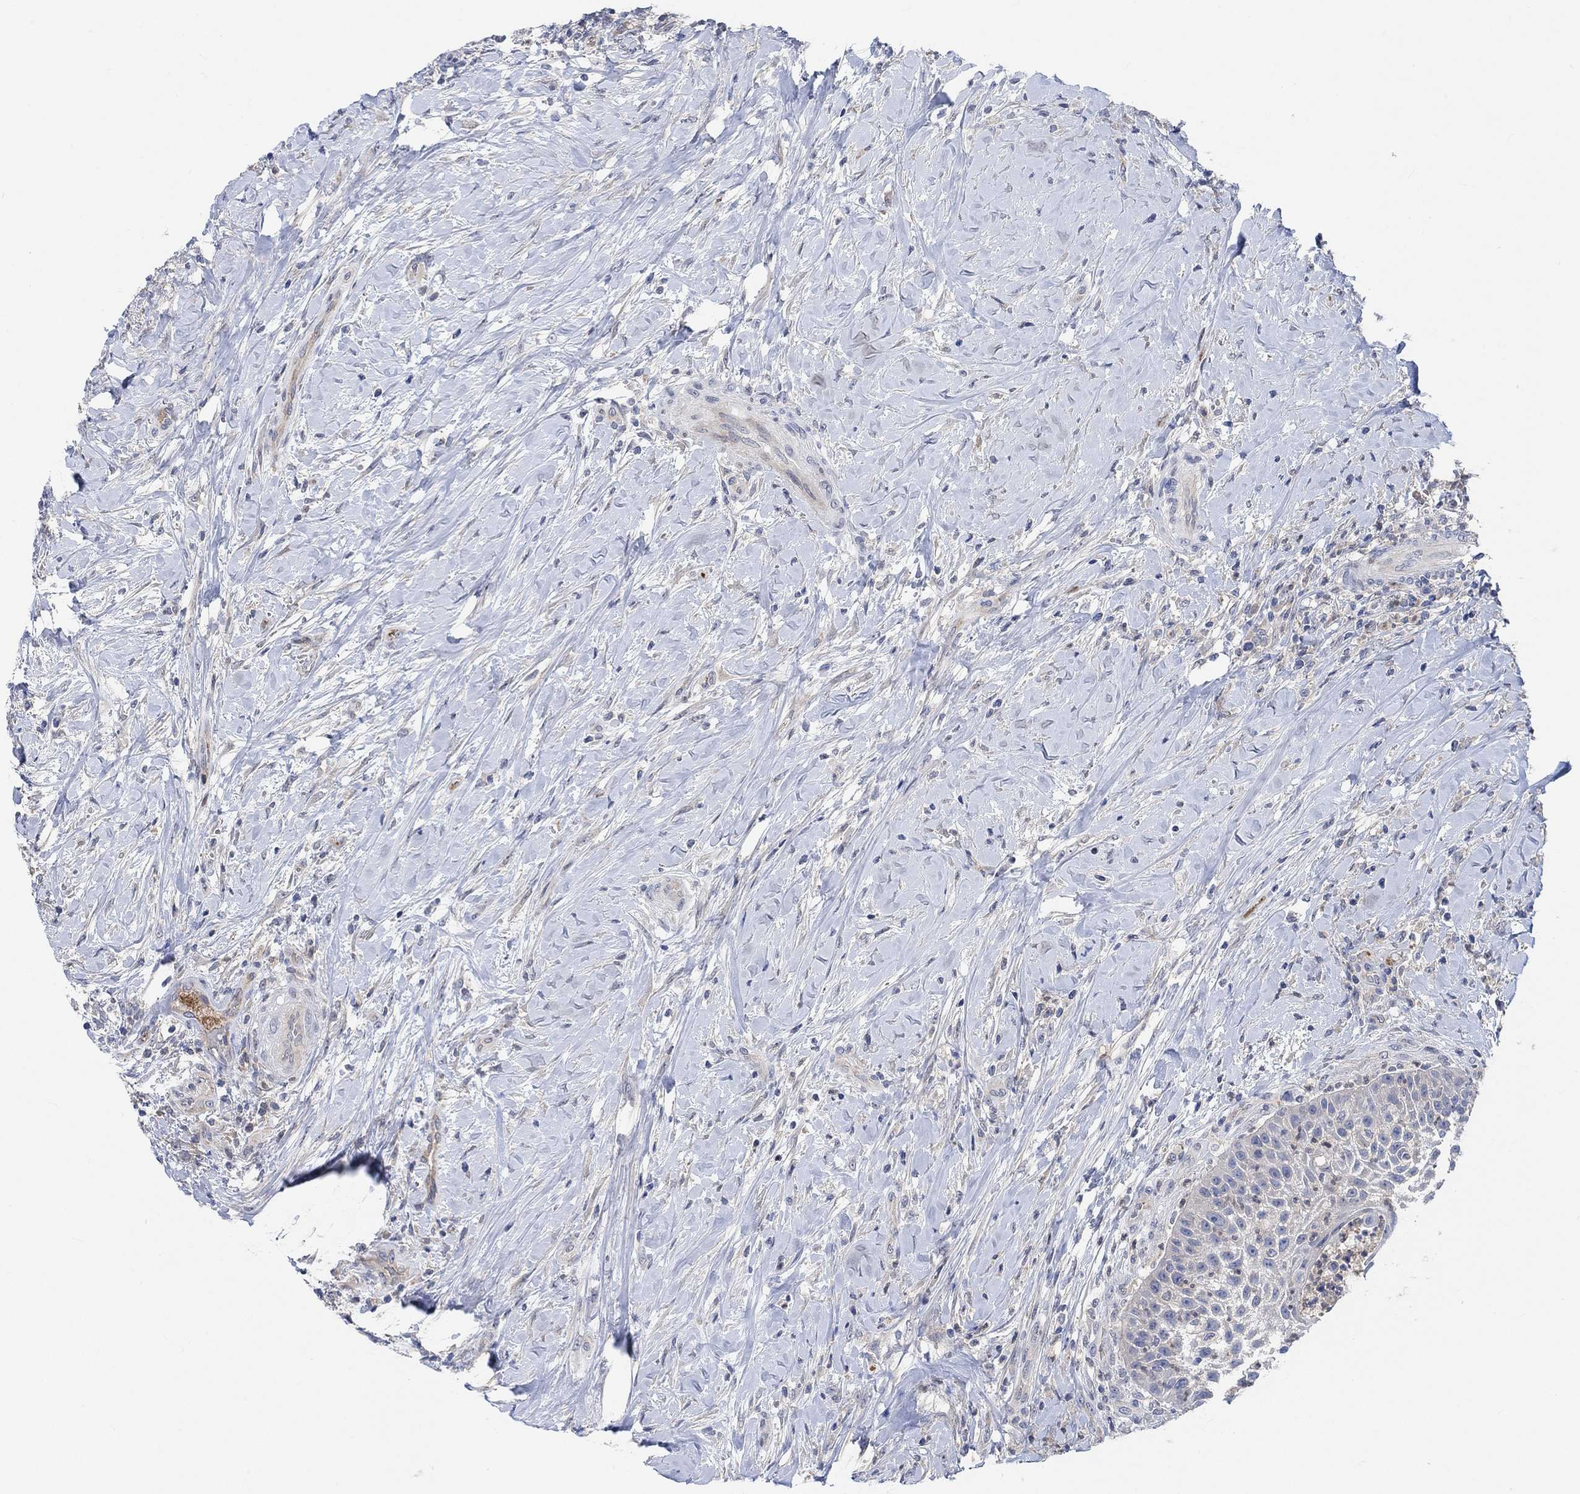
{"staining": {"intensity": "negative", "quantity": "none", "location": "none"}, "tissue": "head and neck cancer", "cell_type": "Tumor cells", "image_type": "cancer", "snomed": [{"axis": "morphology", "description": "Squamous cell carcinoma, NOS"}, {"axis": "topography", "description": "Head-Neck"}], "caption": "High power microscopy image of an immunohistochemistry (IHC) image of head and neck cancer, revealing no significant expression in tumor cells.", "gene": "PMFBP1", "patient": {"sex": "male", "age": 69}}